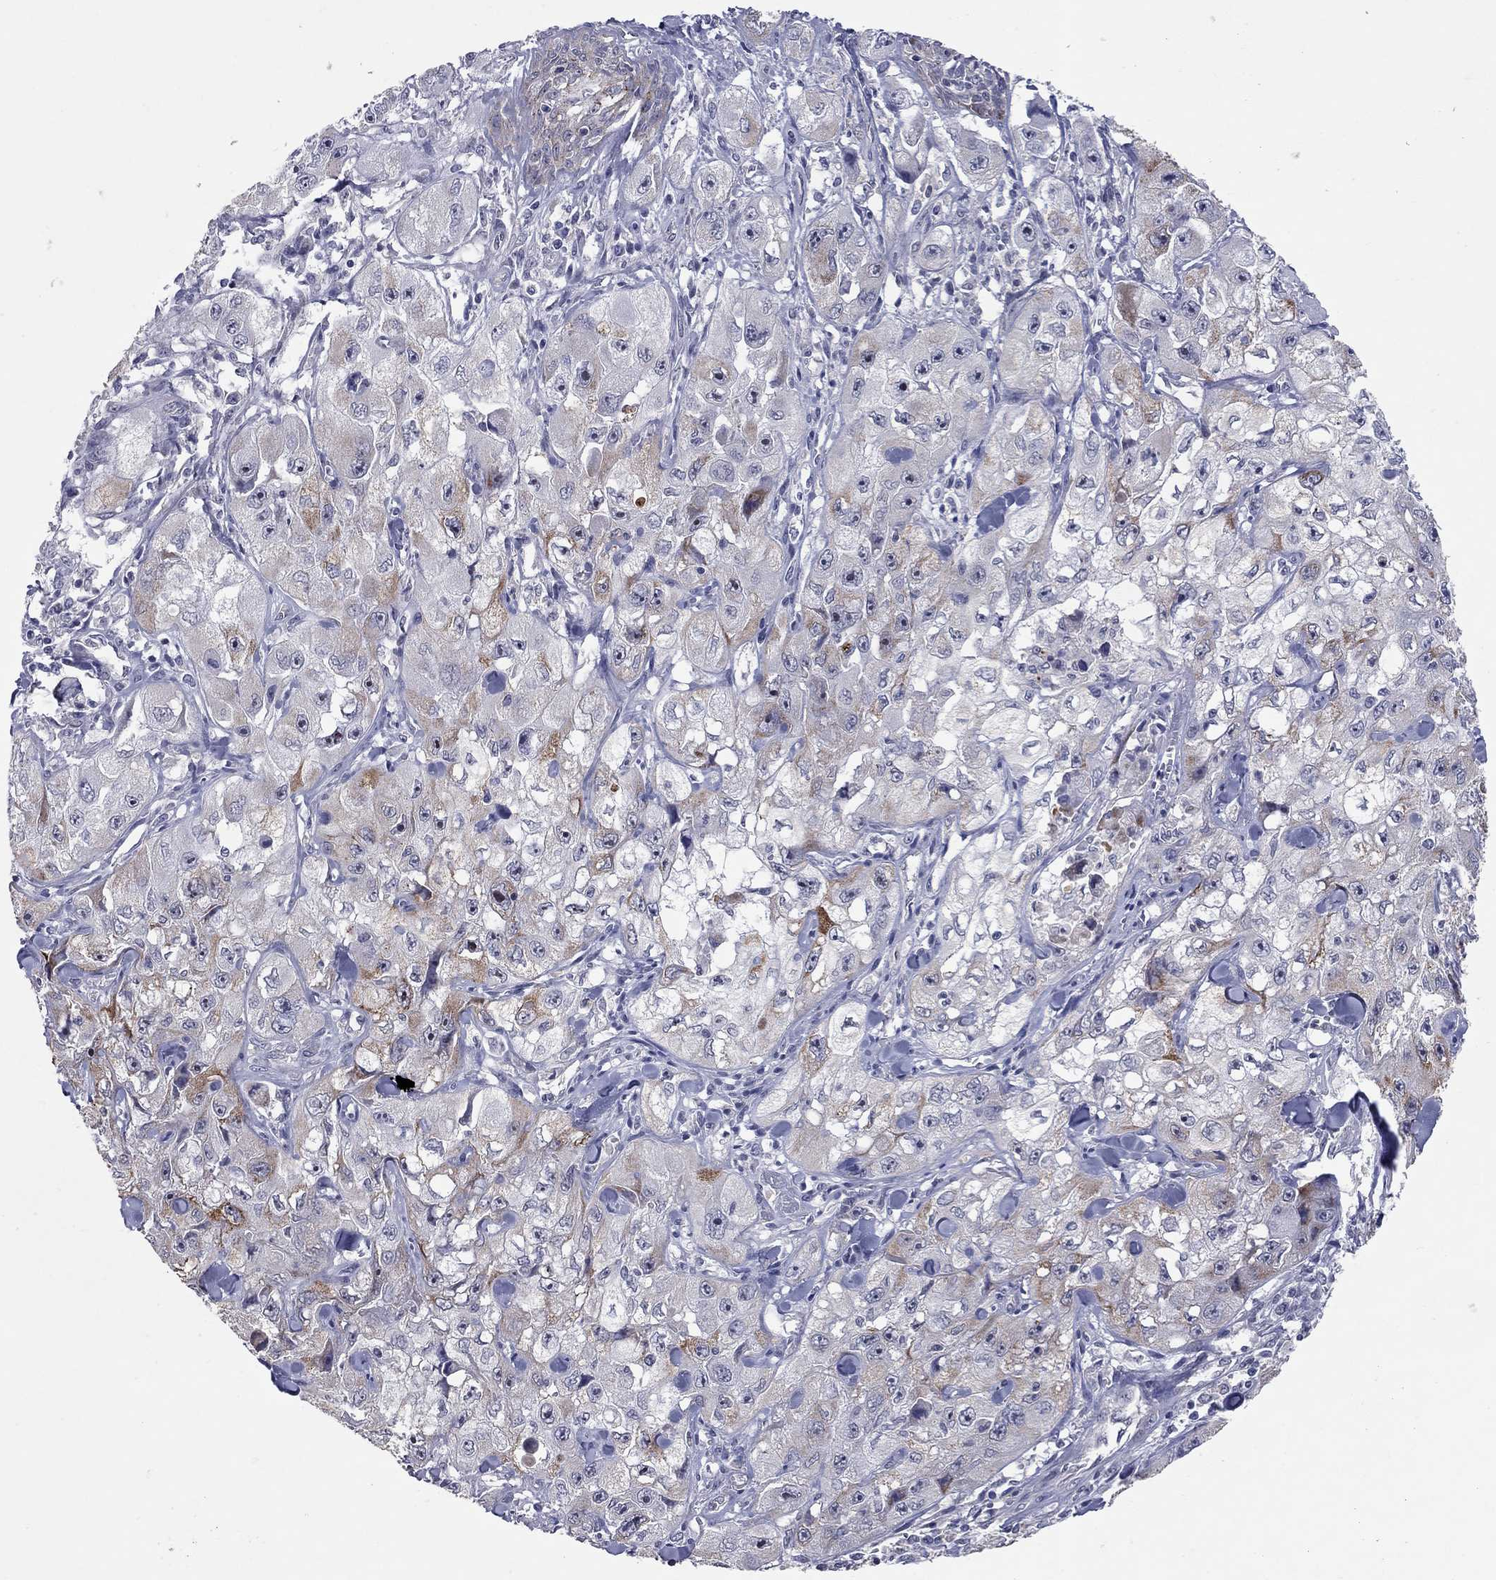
{"staining": {"intensity": "moderate", "quantity": "<25%", "location": "cytoplasmic/membranous"}, "tissue": "skin cancer", "cell_type": "Tumor cells", "image_type": "cancer", "snomed": [{"axis": "morphology", "description": "Squamous cell carcinoma, NOS"}, {"axis": "topography", "description": "Skin"}, {"axis": "topography", "description": "Subcutis"}], "caption": "Immunohistochemical staining of squamous cell carcinoma (skin) shows moderate cytoplasmic/membranous protein positivity in approximately <25% of tumor cells. (IHC, brightfield microscopy, high magnification).", "gene": "SHOC2", "patient": {"sex": "male", "age": 73}}